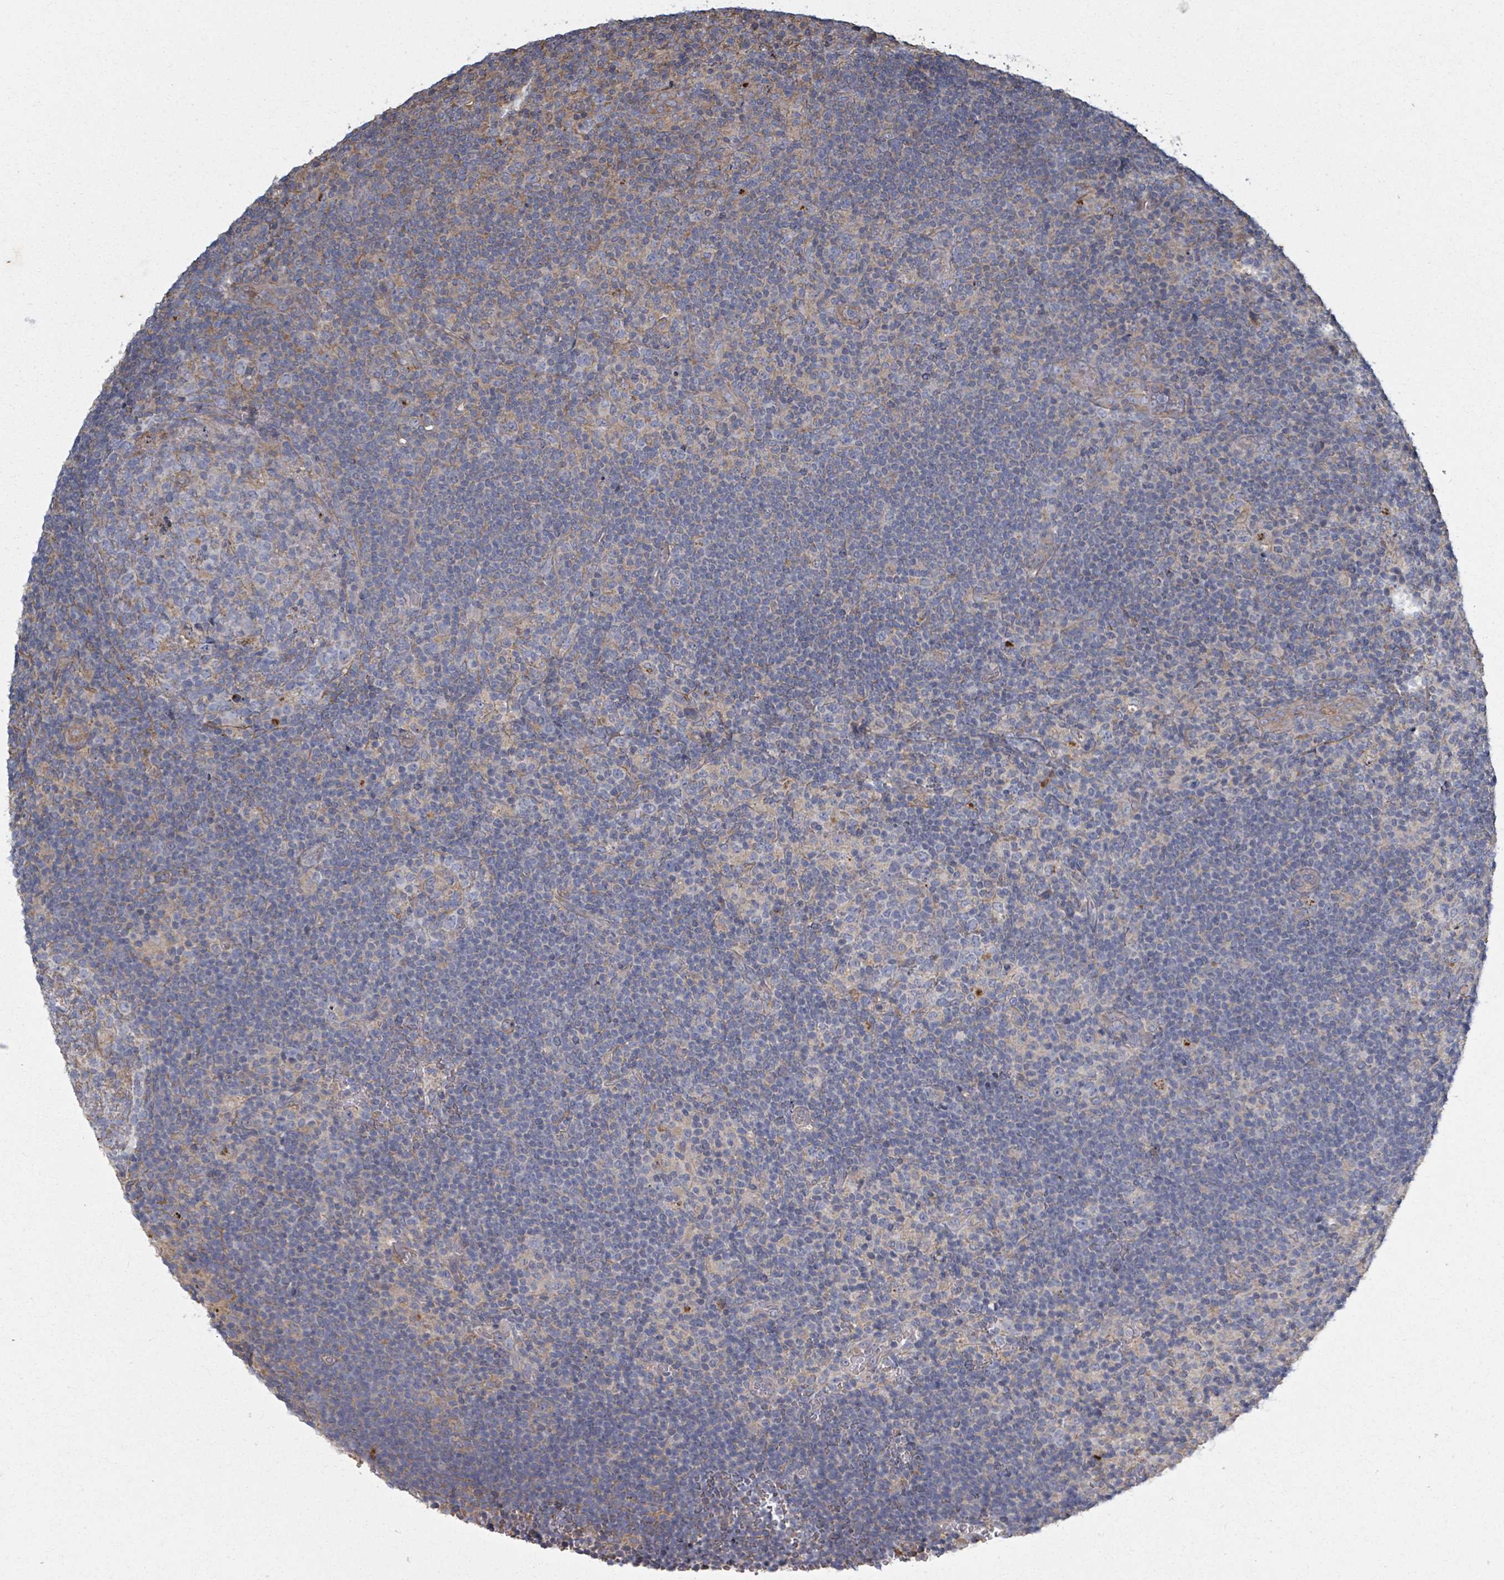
{"staining": {"intensity": "negative", "quantity": "none", "location": "none"}, "tissue": "lymphoma", "cell_type": "Tumor cells", "image_type": "cancer", "snomed": [{"axis": "morphology", "description": "Hodgkin's disease, NOS"}, {"axis": "topography", "description": "Lymph node"}], "caption": "Tumor cells are negative for protein expression in human Hodgkin's disease.", "gene": "ADCK1", "patient": {"sex": "female", "age": 57}}